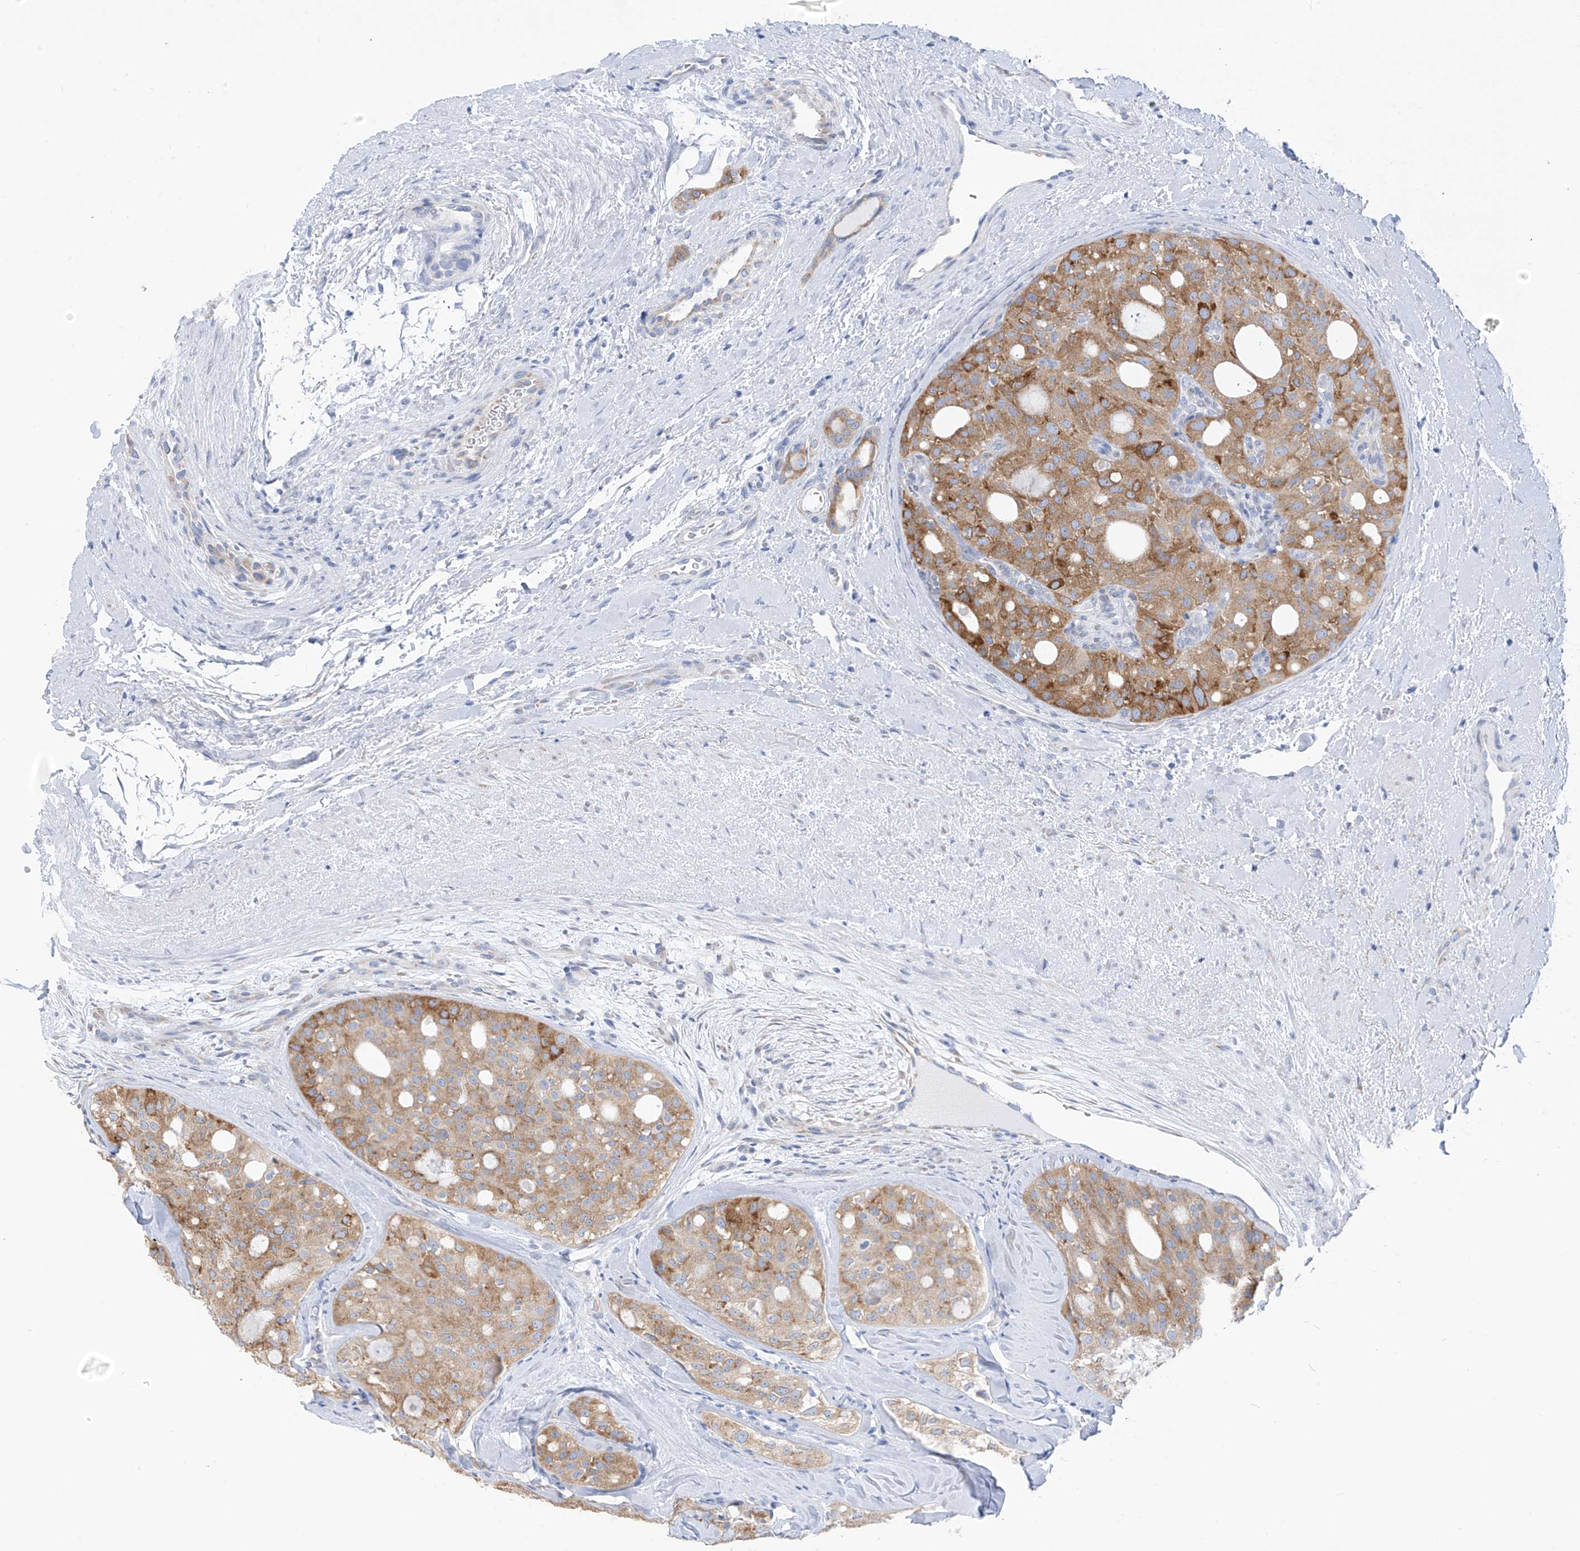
{"staining": {"intensity": "strong", "quantity": ">75%", "location": "cytoplasmic/membranous"}, "tissue": "thyroid cancer", "cell_type": "Tumor cells", "image_type": "cancer", "snomed": [{"axis": "morphology", "description": "Follicular adenoma carcinoma, NOS"}, {"axis": "topography", "description": "Thyroid gland"}], "caption": "This is an image of immunohistochemistry staining of follicular adenoma carcinoma (thyroid), which shows strong expression in the cytoplasmic/membranous of tumor cells.", "gene": "RCN2", "patient": {"sex": "male", "age": 75}}